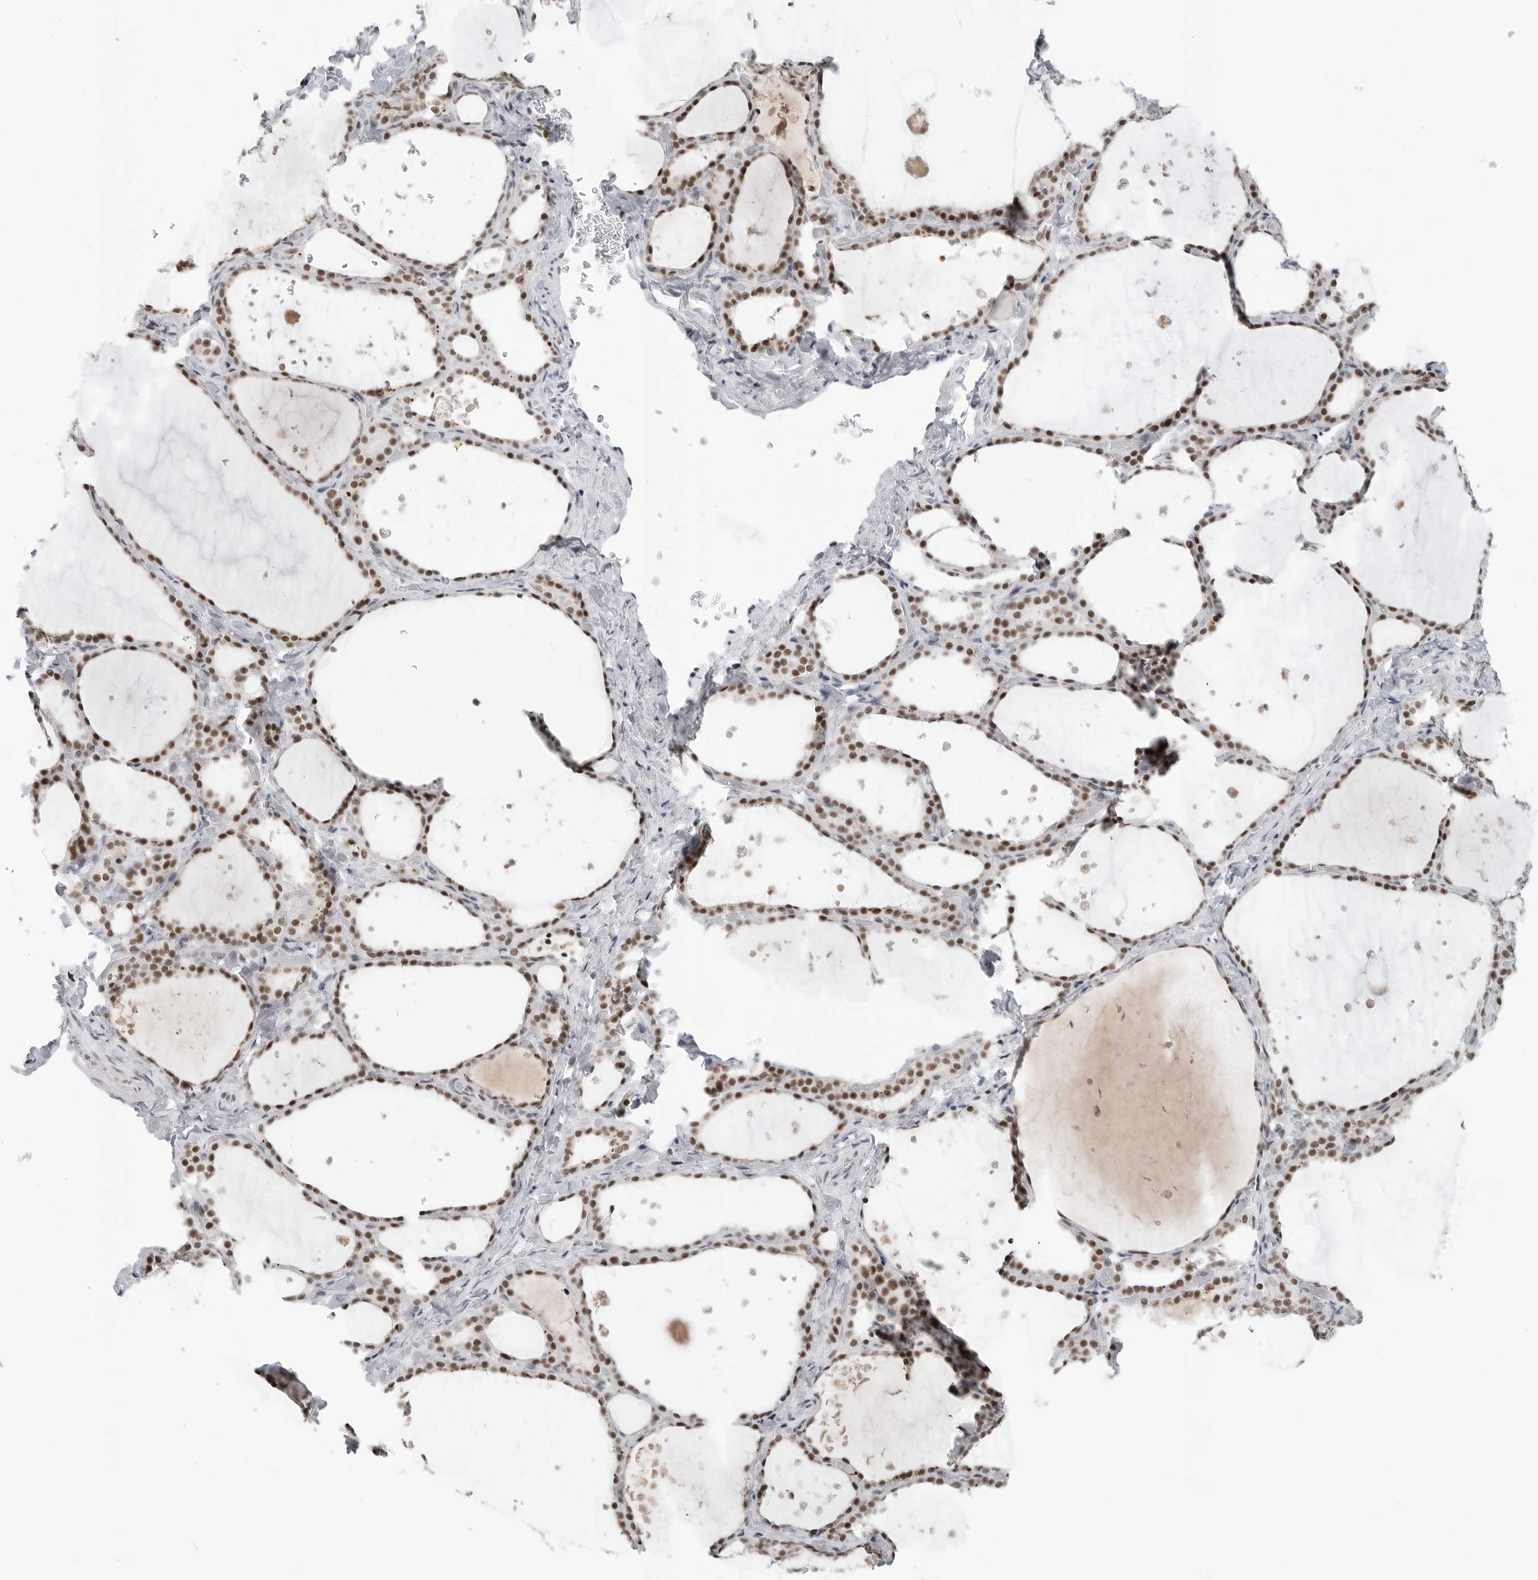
{"staining": {"intensity": "strong", "quantity": ">75%", "location": "nuclear"}, "tissue": "thyroid gland", "cell_type": "Glandular cells", "image_type": "normal", "snomed": [{"axis": "morphology", "description": "Normal tissue, NOS"}, {"axis": "topography", "description": "Thyroid gland"}], "caption": "Protein expression analysis of normal thyroid gland exhibits strong nuclear staining in approximately >75% of glandular cells.", "gene": "WRAP53", "patient": {"sex": "female", "age": 44}}